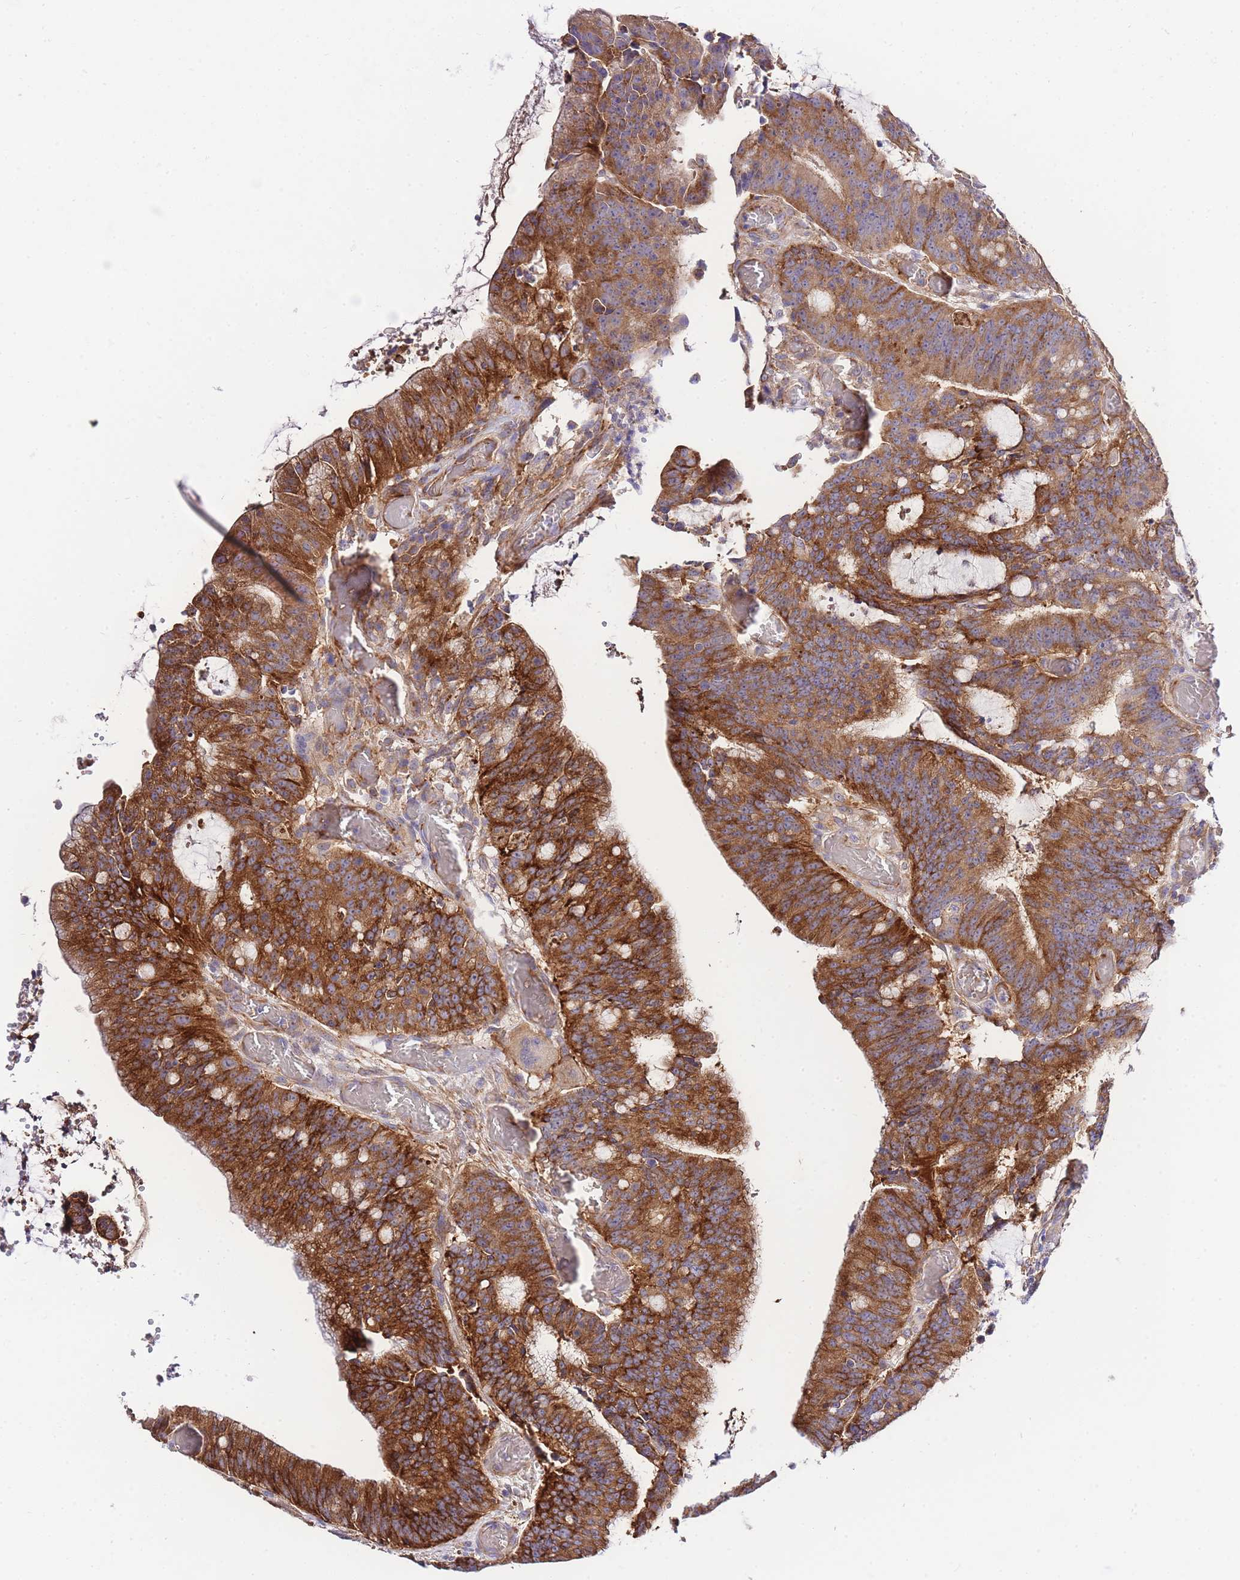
{"staining": {"intensity": "strong", "quantity": ">75%", "location": "cytoplasmic/membranous"}, "tissue": "colorectal cancer", "cell_type": "Tumor cells", "image_type": "cancer", "snomed": [{"axis": "morphology", "description": "Adenocarcinoma, NOS"}, {"axis": "topography", "description": "Rectum"}], "caption": "Colorectal cancer stained for a protein shows strong cytoplasmic/membranous positivity in tumor cells. The staining was performed using DAB (3,3'-diaminobenzidine), with brown indicating positive protein expression. Nuclei are stained blue with hematoxylin.", "gene": "INSYN2B", "patient": {"sex": "female", "age": 77}}